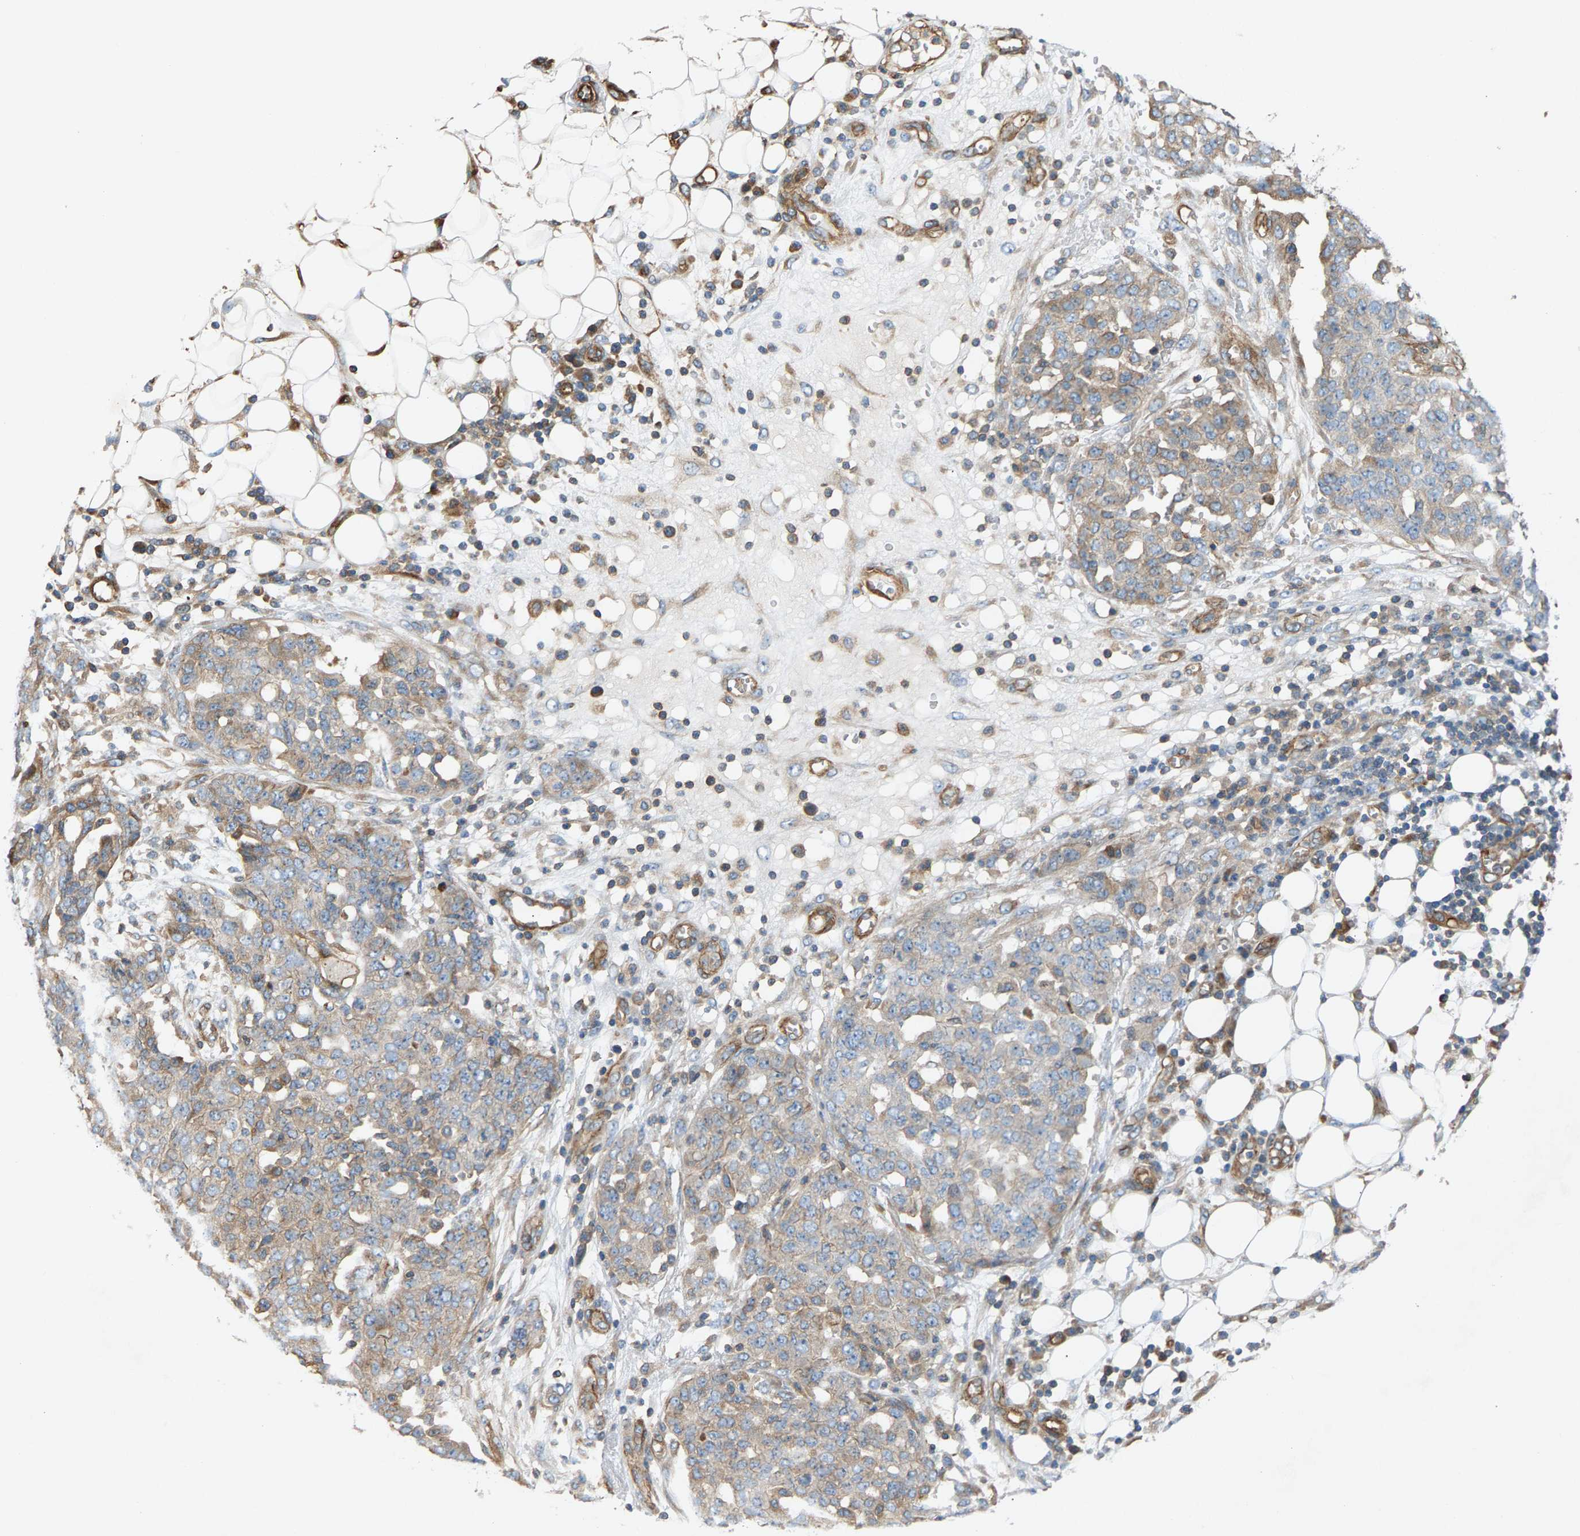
{"staining": {"intensity": "weak", "quantity": "25%-75%", "location": "cytoplasmic/membranous"}, "tissue": "ovarian cancer", "cell_type": "Tumor cells", "image_type": "cancer", "snomed": [{"axis": "morphology", "description": "Cystadenocarcinoma, serous, NOS"}, {"axis": "topography", "description": "Soft tissue"}, {"axis": "topography", "description": "Ovary"}], "caption": "IHC (DAB) staining of human serous cystadenocarcinoma (ovarian) demonstrates weak cytoplasmic/membranous protein expression in approximately 25%-75% of tumor cells. (brown staining indicates protein expression, while blue staining denotes nuclei).", "gene": "PDCL", "patient": {"sex": "female", "age": 57}}